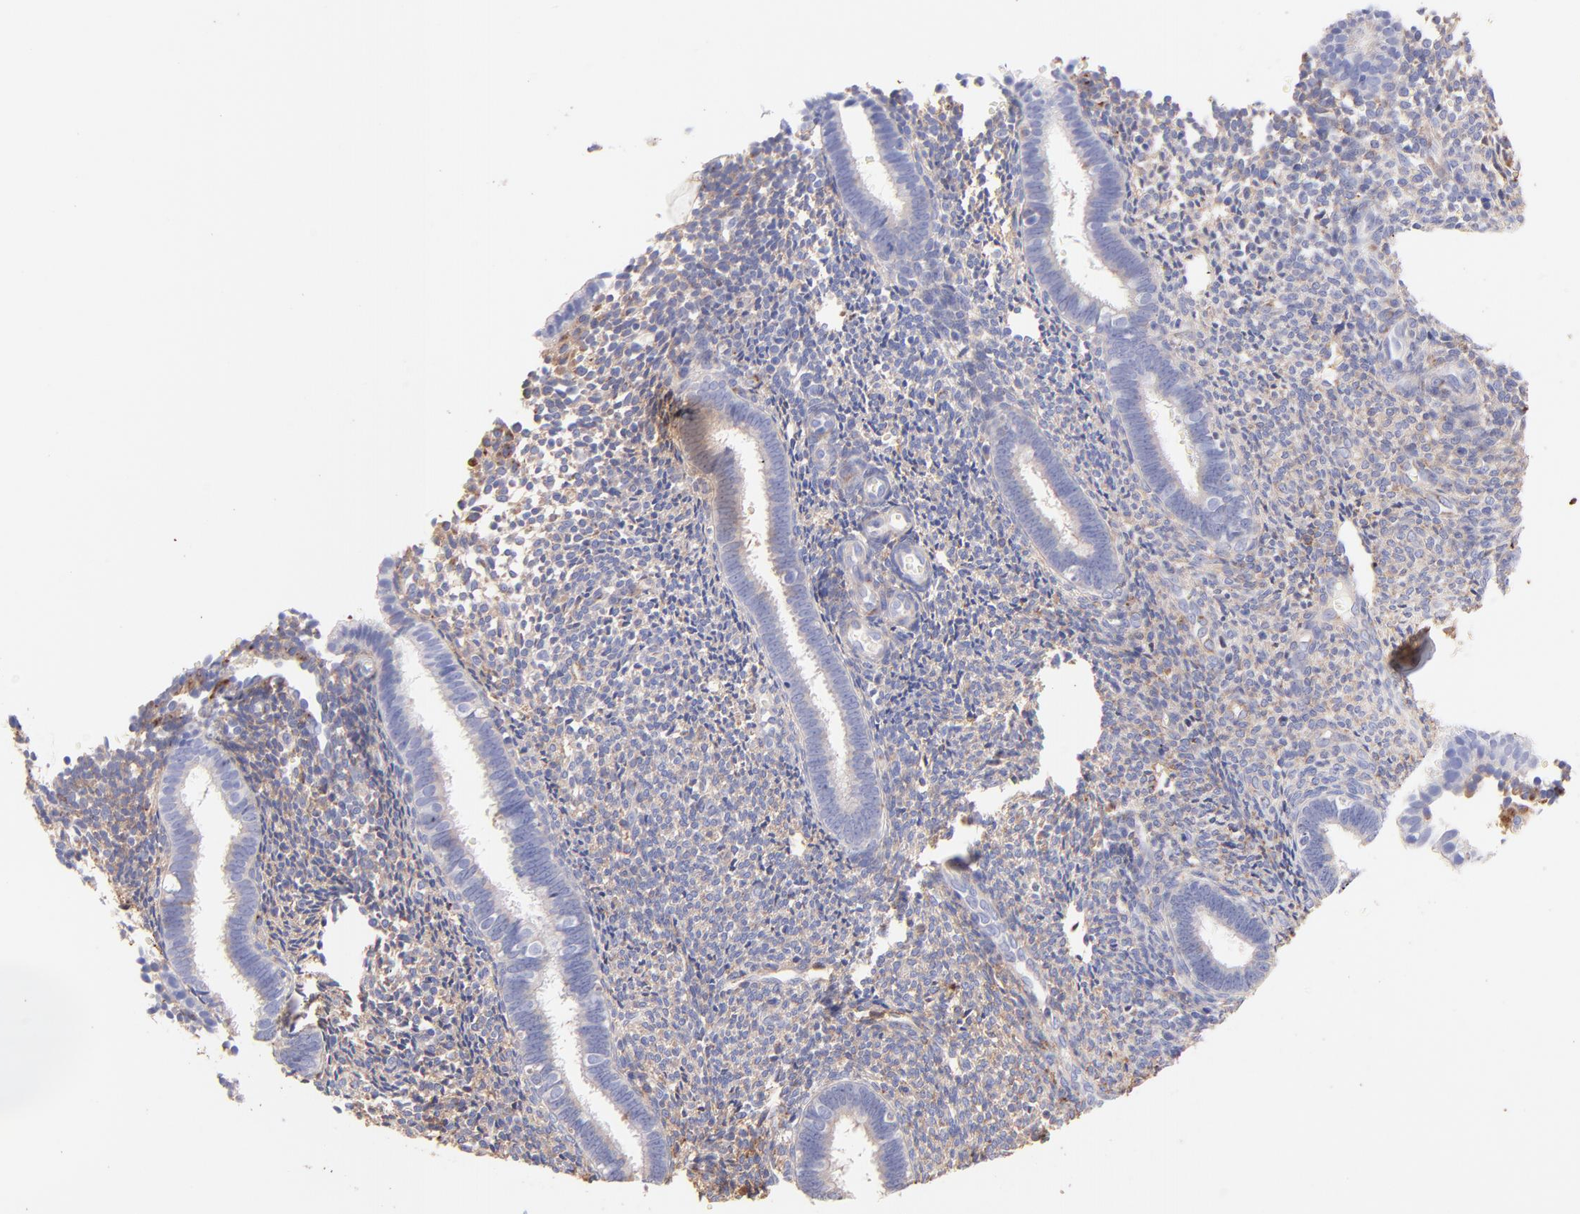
{"staining": {"intensity": "moderate", "quantity": ">75%", "location": "cytoplasmic/membranous"}, "tissue": "endometrium", "cell_type": "Cells in endometrial stroma", "image_type": "normal", "snomed": [{"axis": "morphology", "description": "Normal tissue, NOS"}, {"axis": "topography", "description": "Endometrium"}], "caption": "DAB (3,3'-diaminobenzidine) immunohistochemical staining of normal human endometrium shows moderate cytoplasmic/membranous protein positivity in about >75% of cells in endometrial stroma.", "gene": "BGN", "patient": {"sex": "female", "age": 27}}